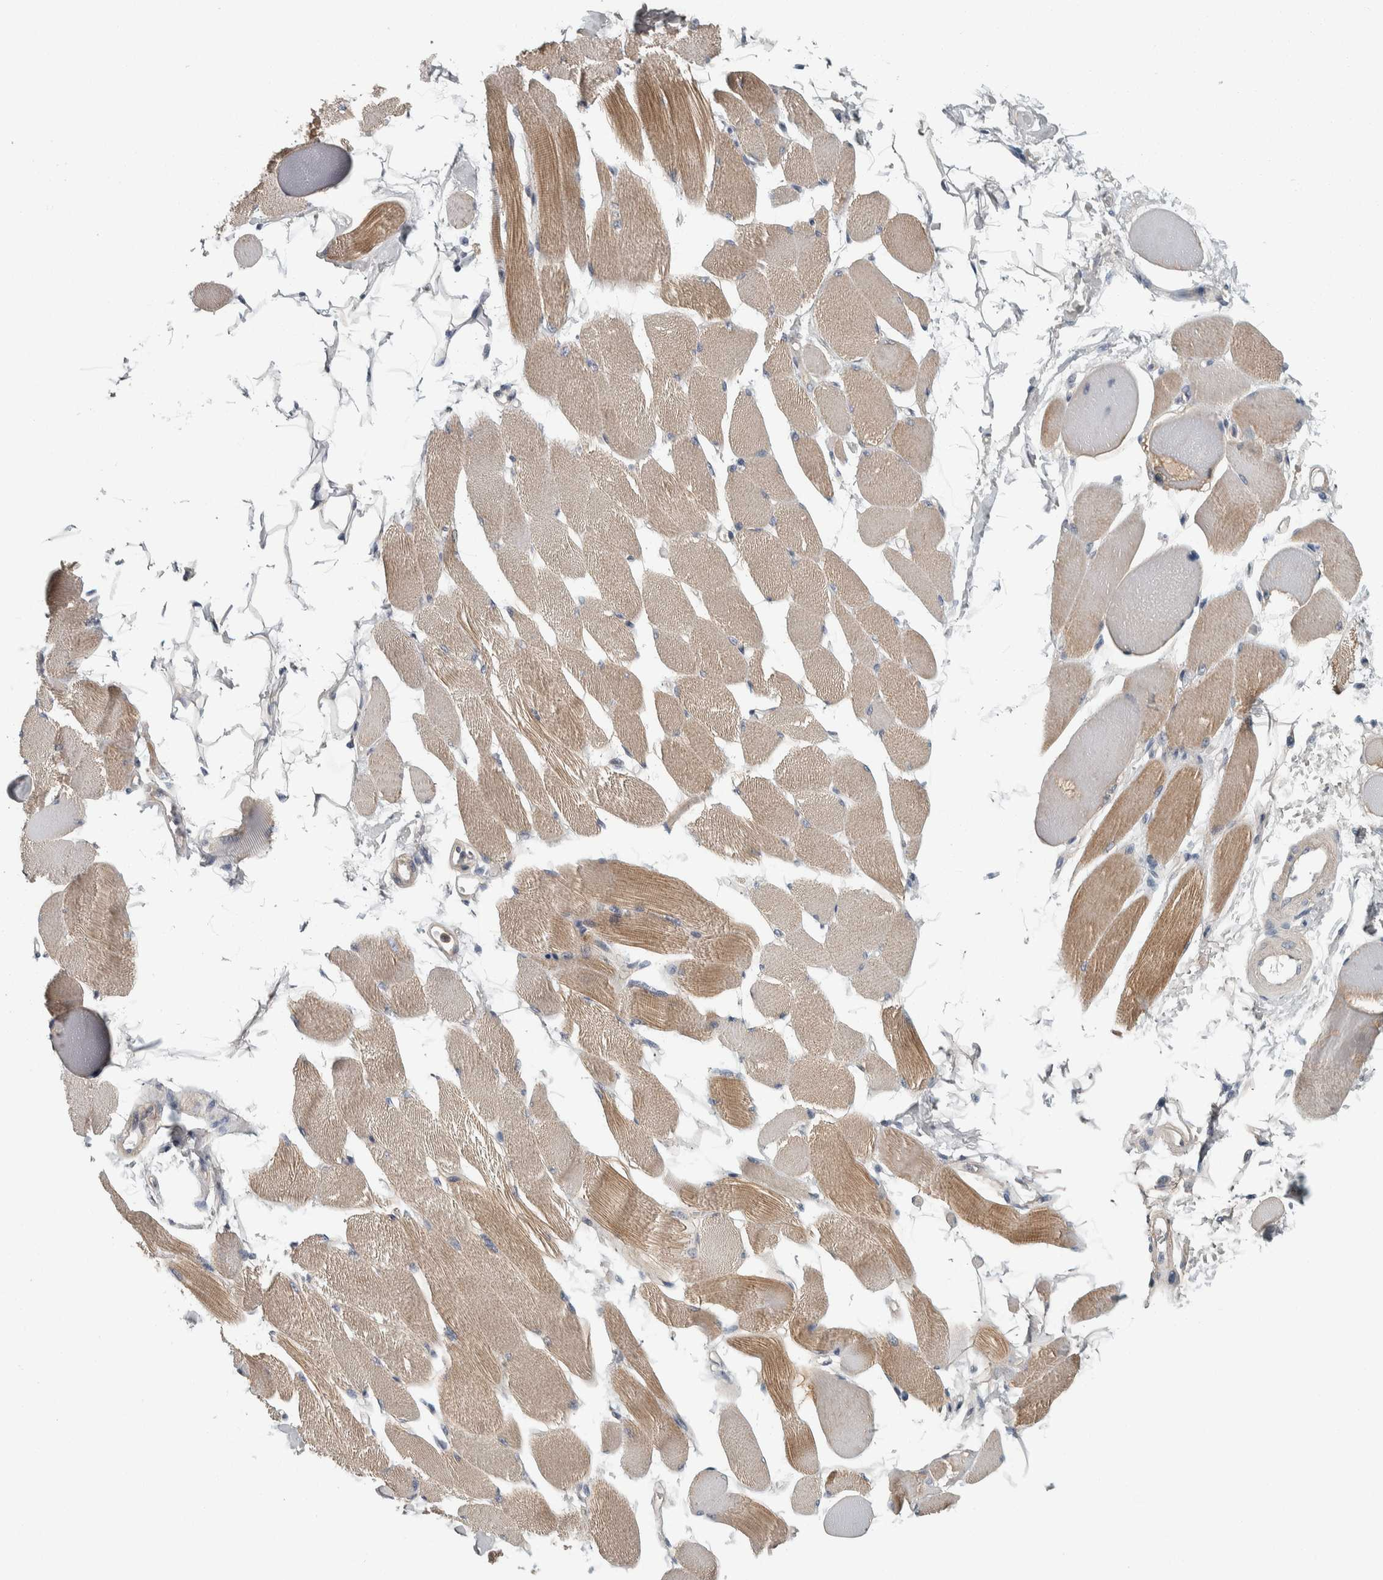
{"staining": {"intensity": "weak", "quantity": "25%-75%", "location": "cytoplasmic/membranous"}, "tissue": "skeletal muscle", "cell_type": "Myocytes", "image_type": "normal", "snomed": [{"axis": "morphology", "description": "Normal tissue, NOS"}, {"axis": "topography", "description": "Skeletal muscle"}, {"axis": "topography", "description": "Peripheral nerve tissue"}], "caption": "The histopathology image displays immunohistochemical staining of benign skeletal muscle. There is weak cytoplasmic/membranous staining is present in approximately 25%-75% of myocytes.", "gene": "KCNJ3", "patient": {"sex": "female", "age": 84}}